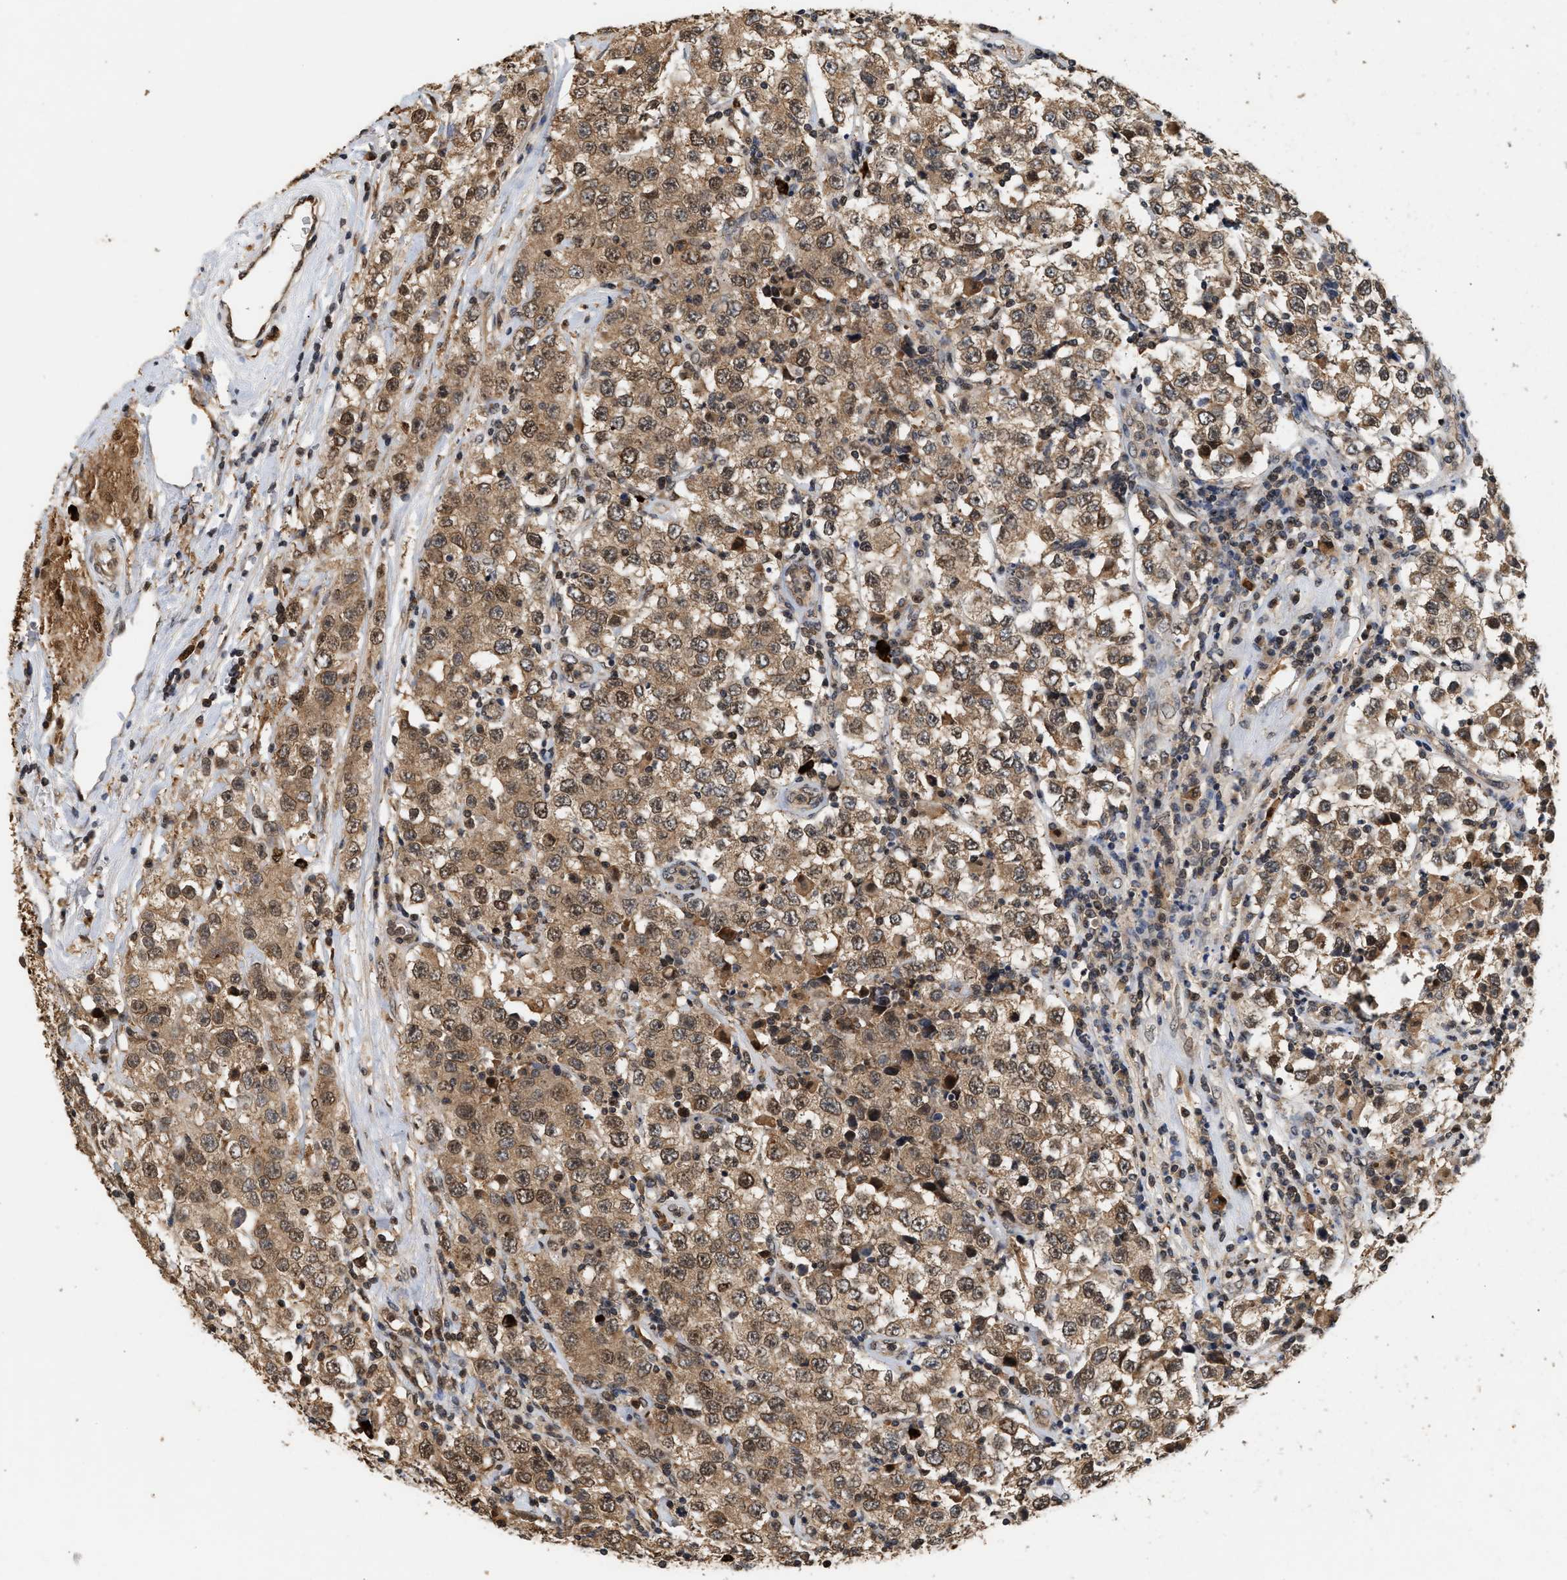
{"staining": {"intensity": "moderate", "quantity": ">75%", "location": "cytoplasmic/membranous,nuclear"}, "tissue": "testis cancer", "cell_type": "Tumor cells", "image_type": "cancer", "snomed": [{"axis": "morphology", "description": "Seminoma, NOS"}, {"axis": "topography", "description": "Testis"}], "caption": "Testis cancer tissue displays moderate cytoplasmic/membranous and nuclear expression in about >75% of tumor cells", "gene": "ABHD5", "patient": {"sex": "male", "age": 52}}